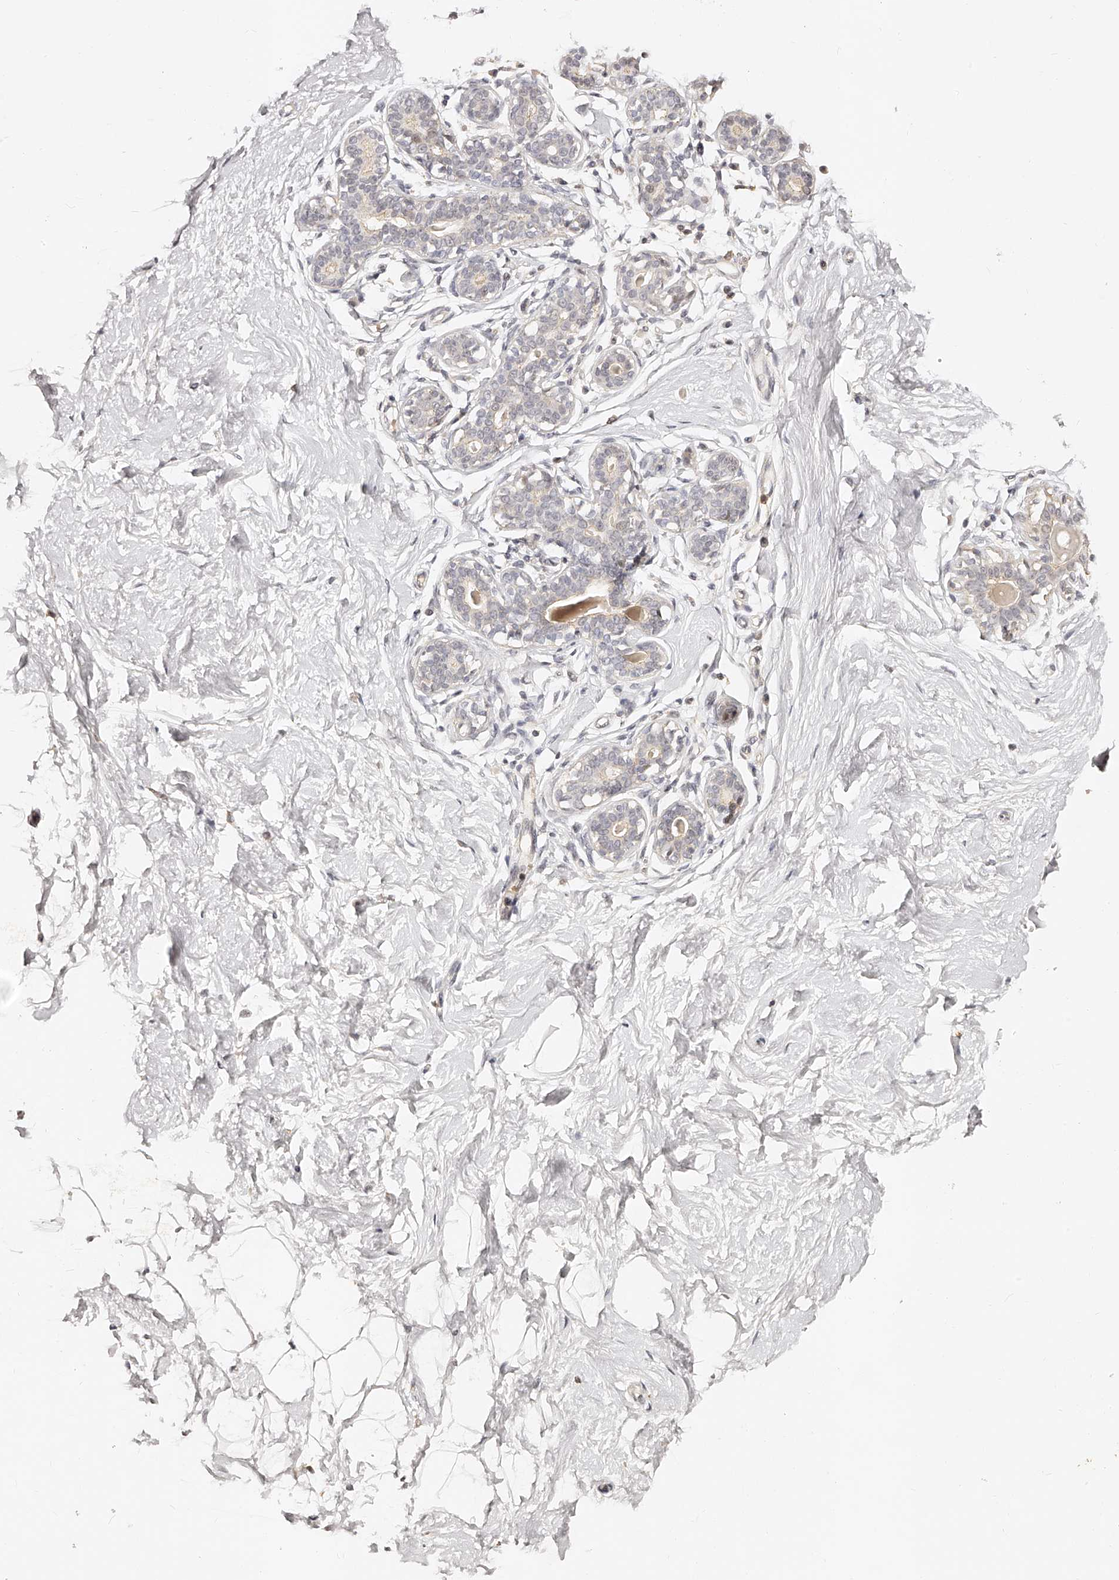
{"staining": {"intensity": "negative", "quantity": "none", "location": "none"}, "tissue": "breast", "cell_type": "Adipocytes", "image_type": "normal", "snomed": [{"axis": "morphology", "description": "Normal tissue, NOS"}, {"axis": "morphology", "description": "Adenoma, NOS"}, {"axis": "topography", "description": "Breast"}], "caption": "The photomicrograph exhibits no staining of adipocytes in unremarkable breast.", "gene": "ZNF789", "patient": {"sex": "female", "age": 23}}